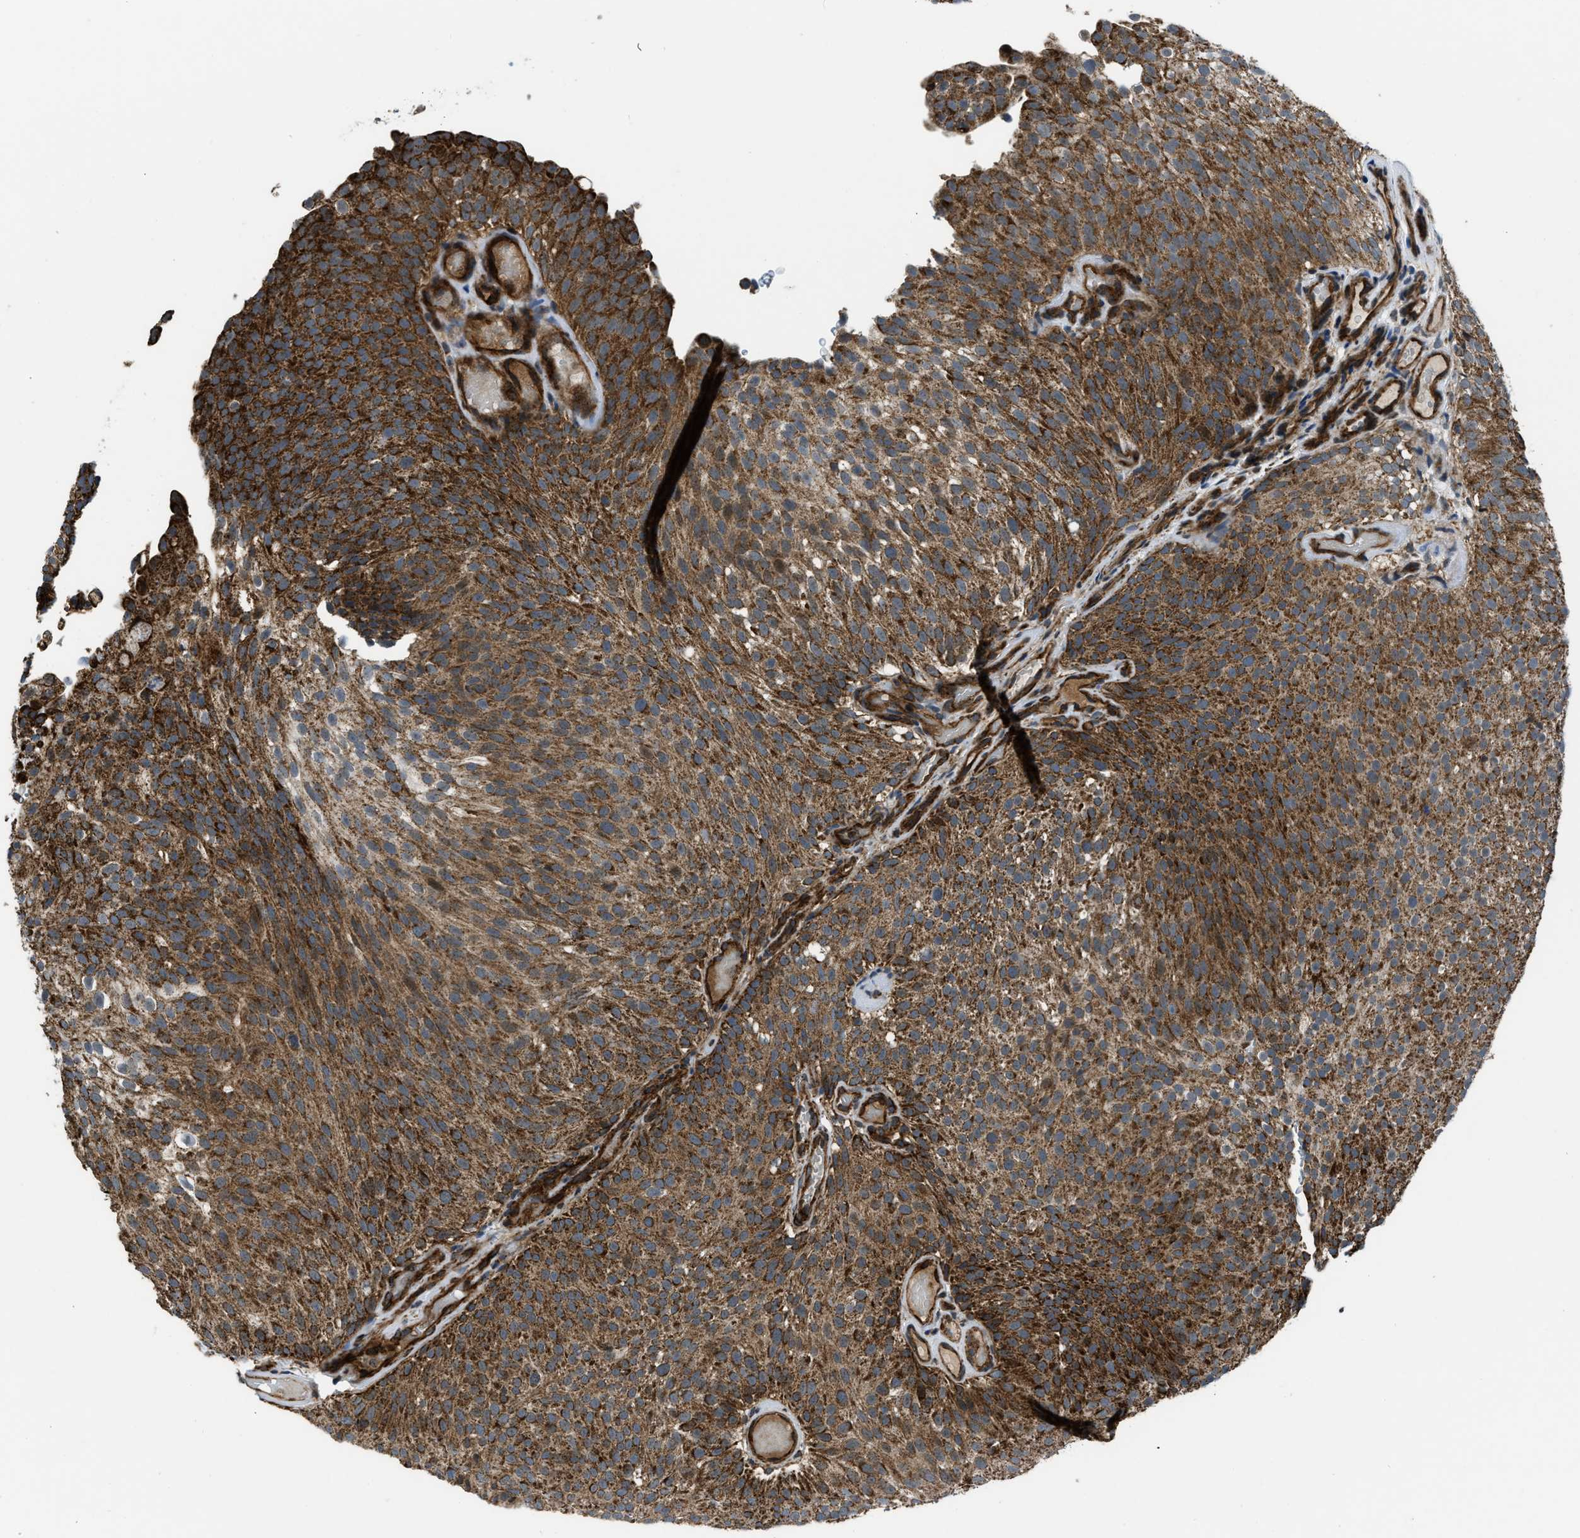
{"staining": {"intensity": "strong", "quantity": ">75%", "location": "cytoplasmic/membranous"}, "tissue": "urothelial cancer", "cell_type": "Tumor cells", "image_type": "cancer", "snomed": [{"axis": "morphology", "description": "Urothelial carcinoma, Low grade"}, {"axis": "topography", "description": "Urinary bladder"}], "caption": "Immunohistochemistry of human urothelial cancer shows high levels of strong cytoplasmic/membranous positivity in approximately >75% of tumor cells.", "gene": "GSDME", "patient": {"sex": "male", "age": 78}}